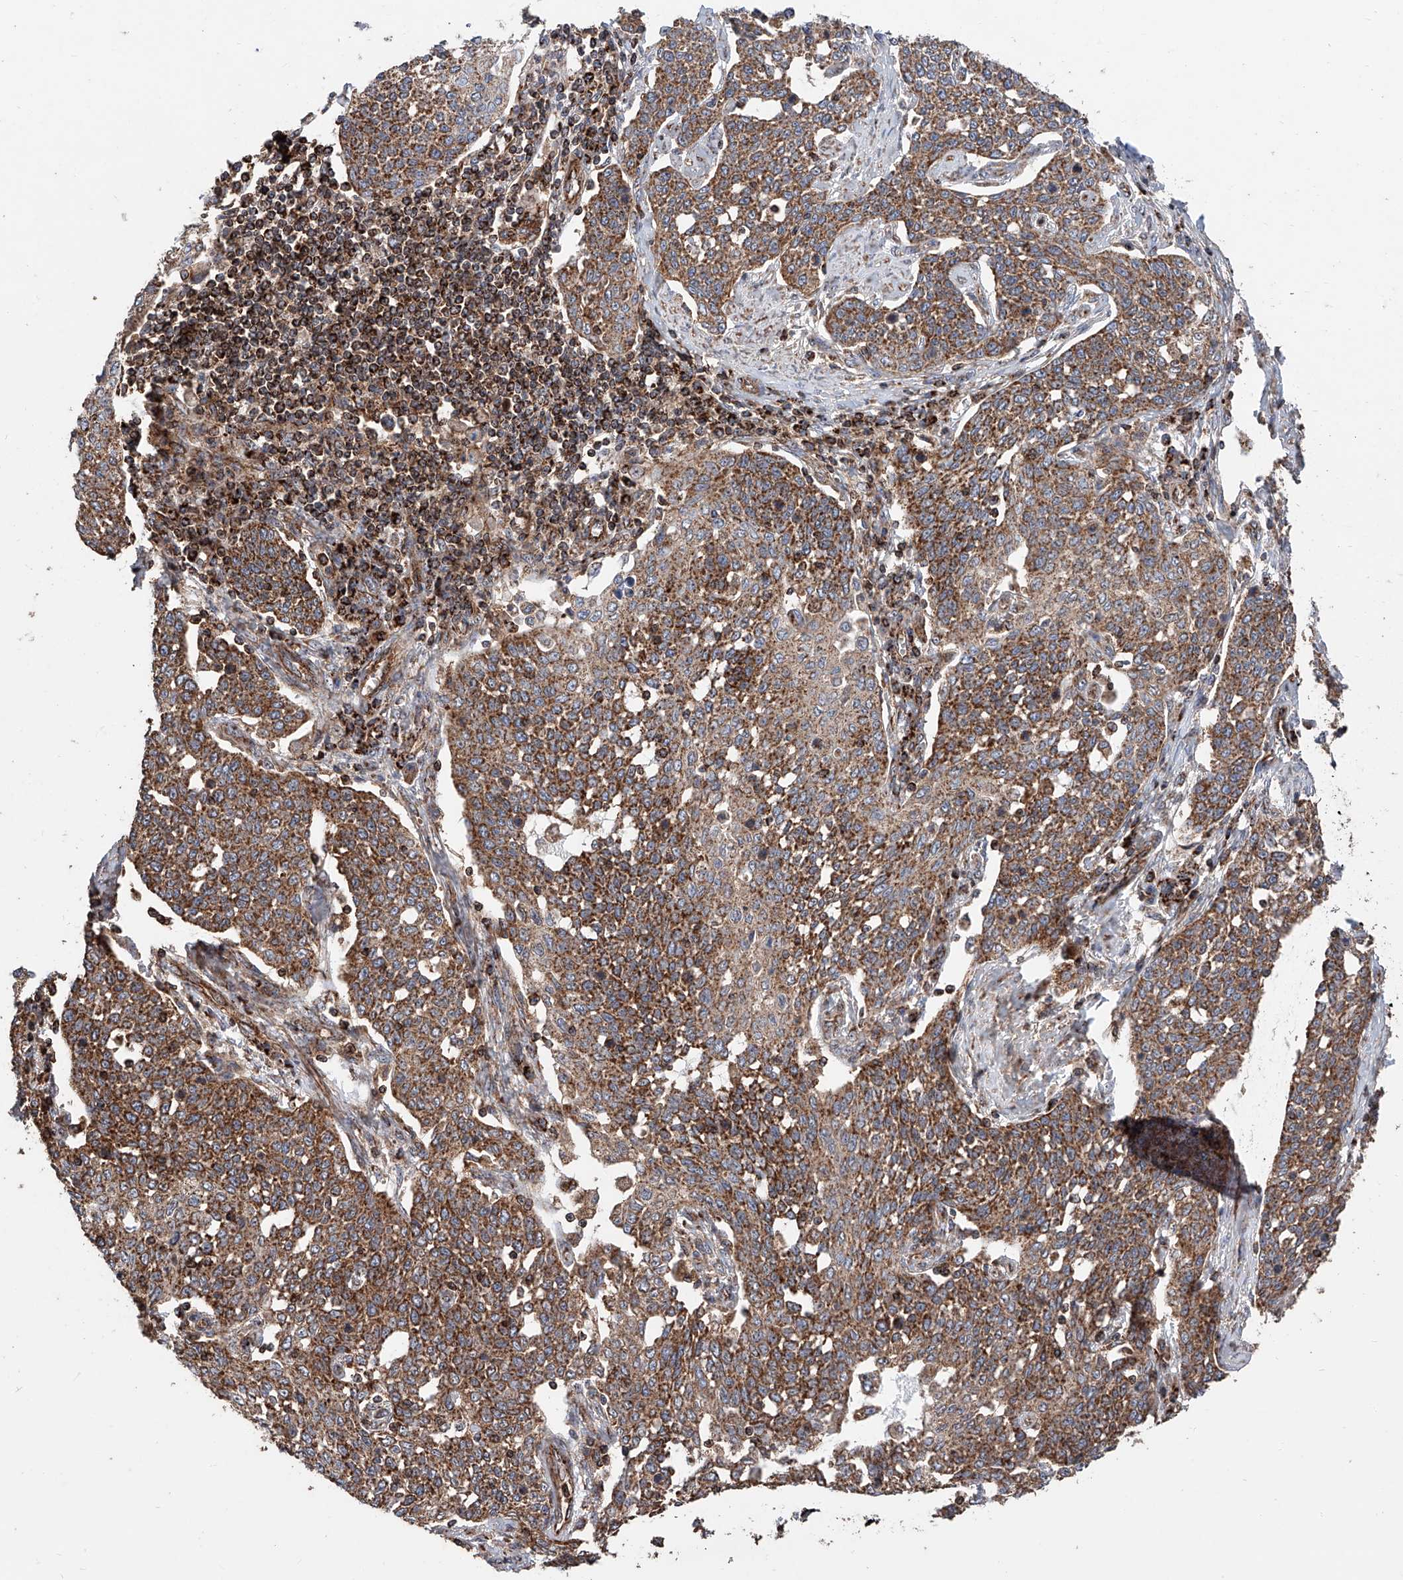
{"staining": {"intensity": "moderate", "quantity": ">75%", "location": "cytoplasmic/membranous"}, "tissue": "cervical cancer", "cell_type": "Tumor cells", "image_type": "cancer", "snomed": [{"axis": "morphology", "description": "Squamous cell carcinoma, NOS"}, {"axis": "topography", "description": "Cervix"}], "caption": "Cervical cancer stained for a protein shows moderate cytoplasmic/membranous positivity in tumor cells. Using DAB (3,3'-diaminobenzidine) (brown) and hematoxylin (blue) stains, captured at high magnification using brightfield microscopy.", "gene": "PISD", "patient": {"sex": "female", "age": 34}}